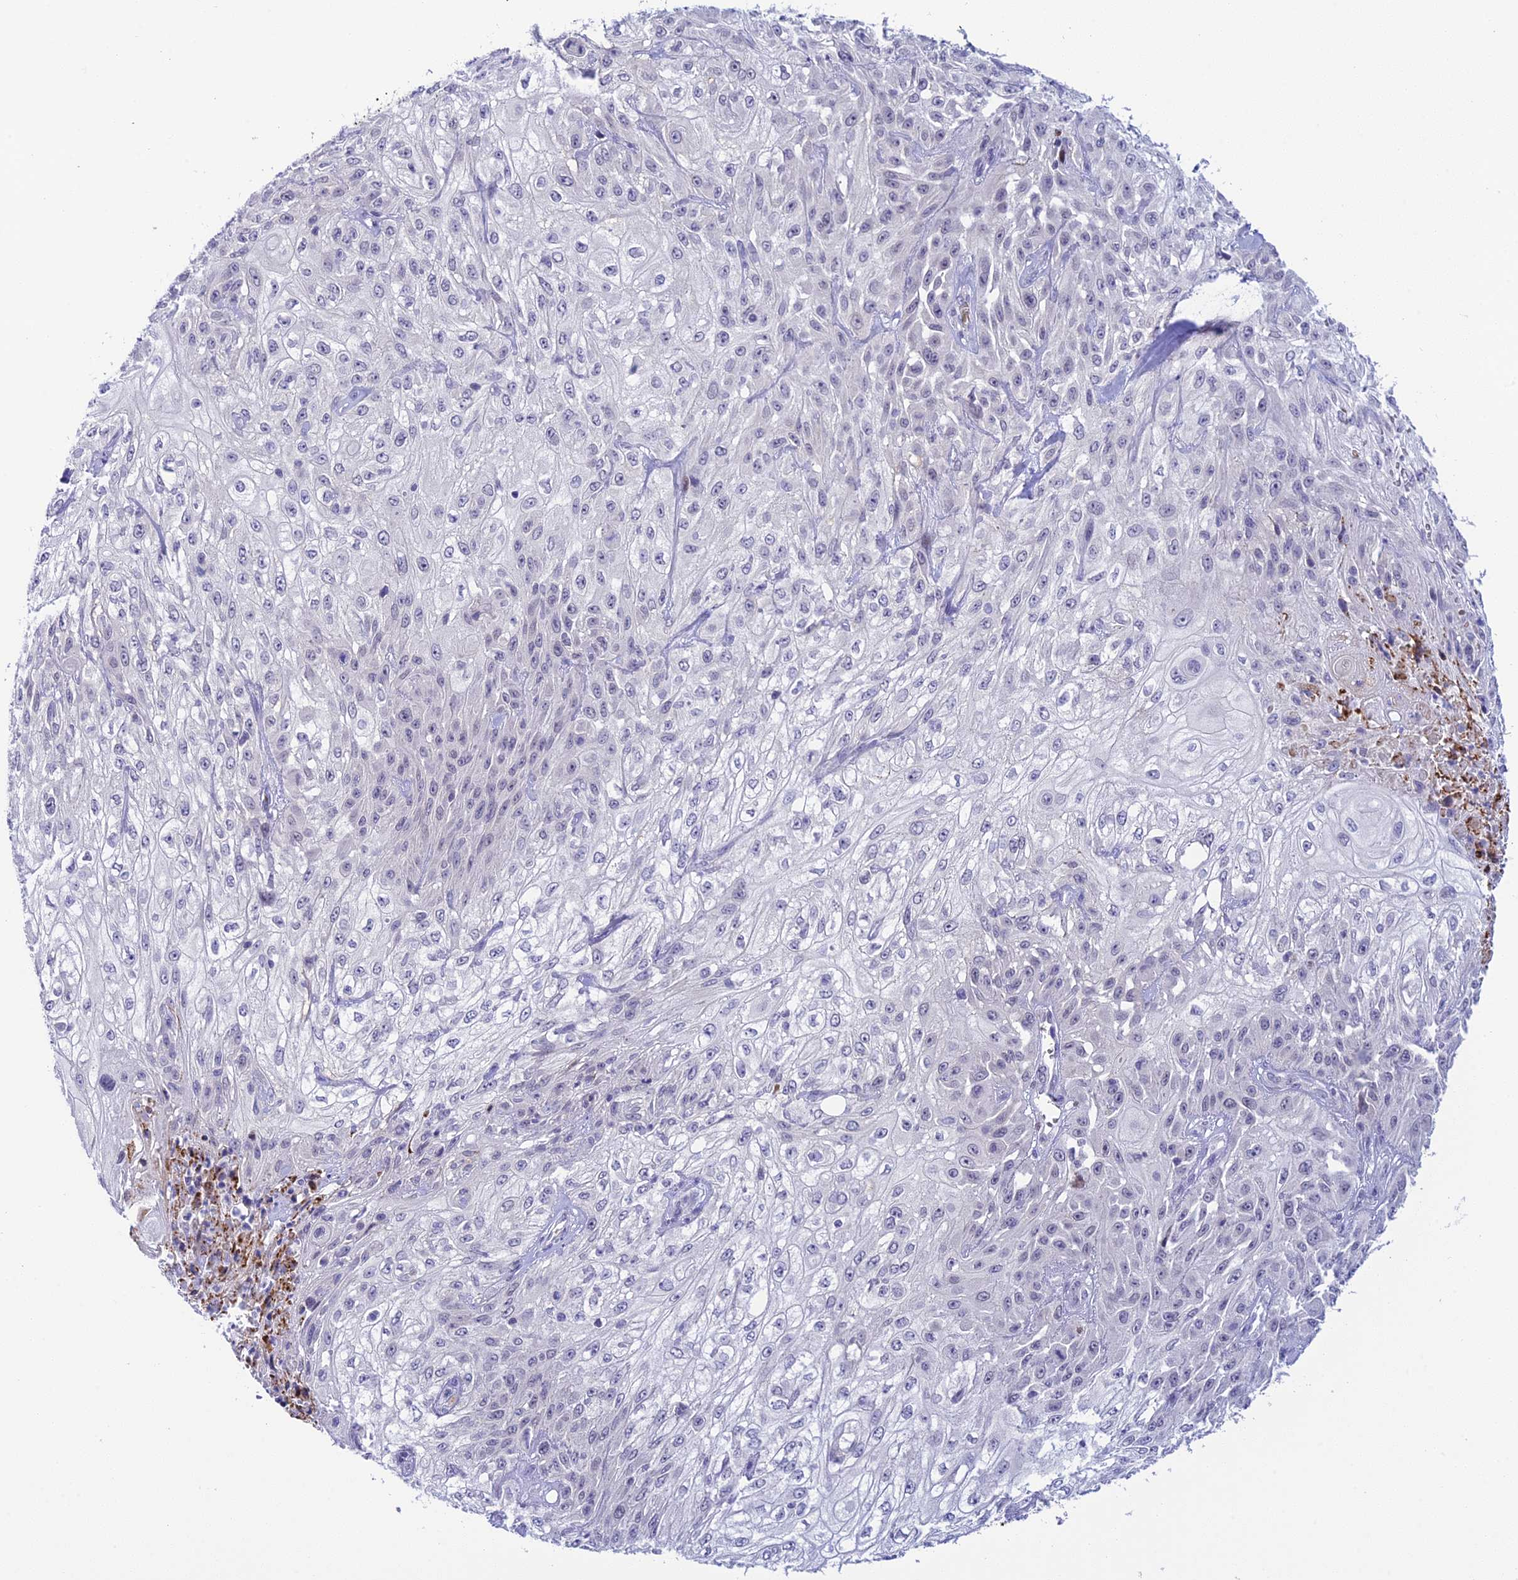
{"staining": {"intensity": "negative", "quantity": "none", "location": "none"}, "tissue": "skin cancer", "cell_type": "Tumor cells", "image_type": "cancer", "snomed": [{"axis": "morphology", "description": "Squamous cell carcinoma, NOS"}, {"axis": "morphology", "description": "Squamous cell carcinoma, metastatic, NOS"}, {"axis": "topography", "description": "Skin"}, {"axis": "topography", "description": "Lymph node"}], "caption": "A micrograph of human skin cancer is negative for staining in tumor cells. (Brightfield microscopy of DAB immunohistochemistry at high magnification).", "gene": "RASGEF1B", "patient": {"sex": "male", "age": 75}}